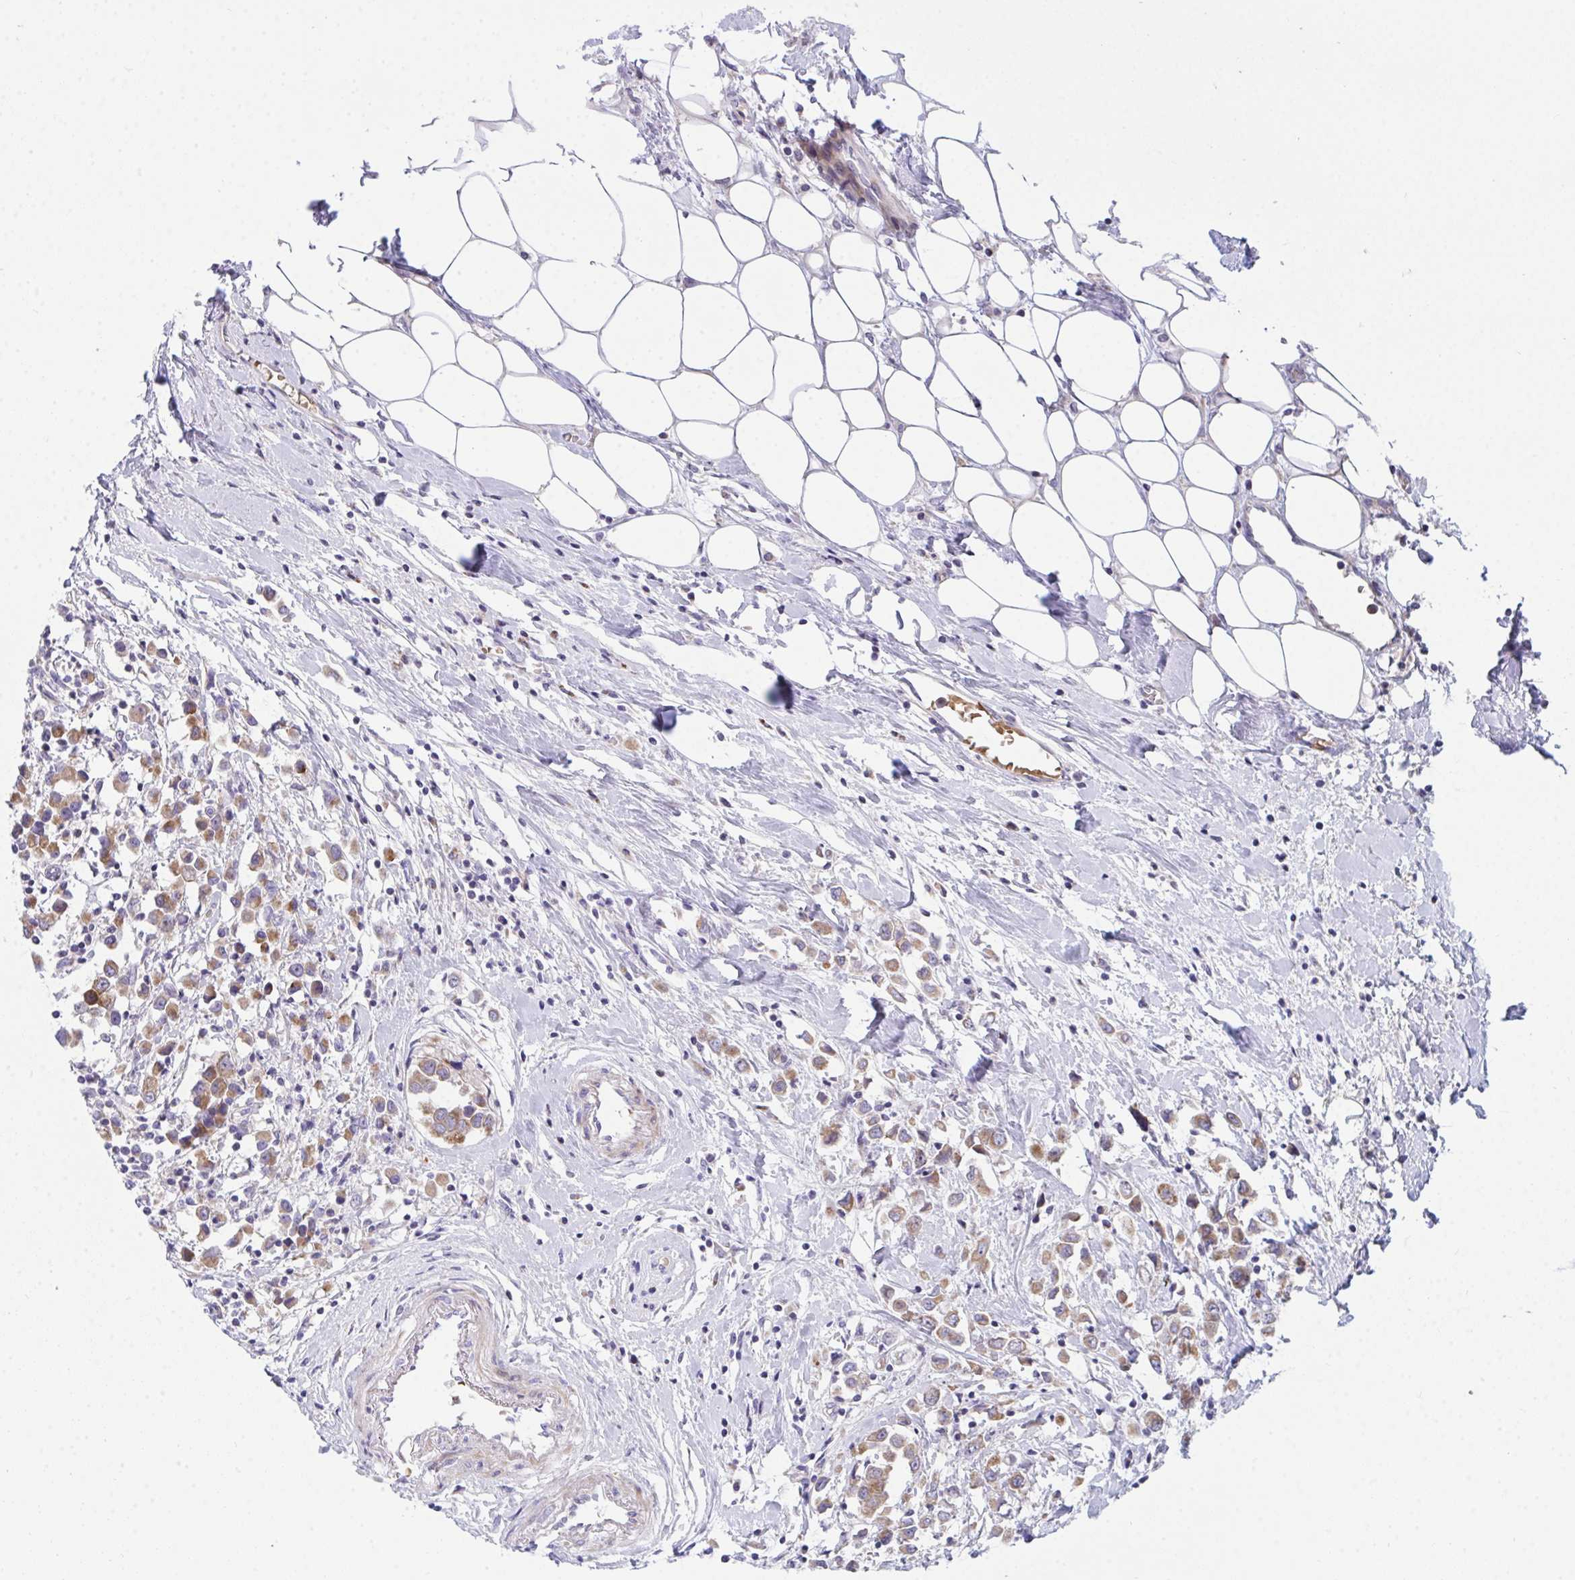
{"staining": {"intensity": "moderate", "quantity": ">75%", "location": "cytoplasmic/membranous"}, "tissue": "breast cancer", "cell_type": "Tumor cells", "image_type": "cancer", "snomed": [{"axis": "morphology", "description": "Duct carcinoma"}, {"axis": "topography", "description": "Breast"}], "caption": "About >75% of tumor cells in human breast infiltrating ductal carcinoma exhibit moderate cytoplasmic/membranous protein expression as visualized by brown immunohistochemical staining.", "gene": "NTN1", "patient": {"sex": "female", "age": 61}}